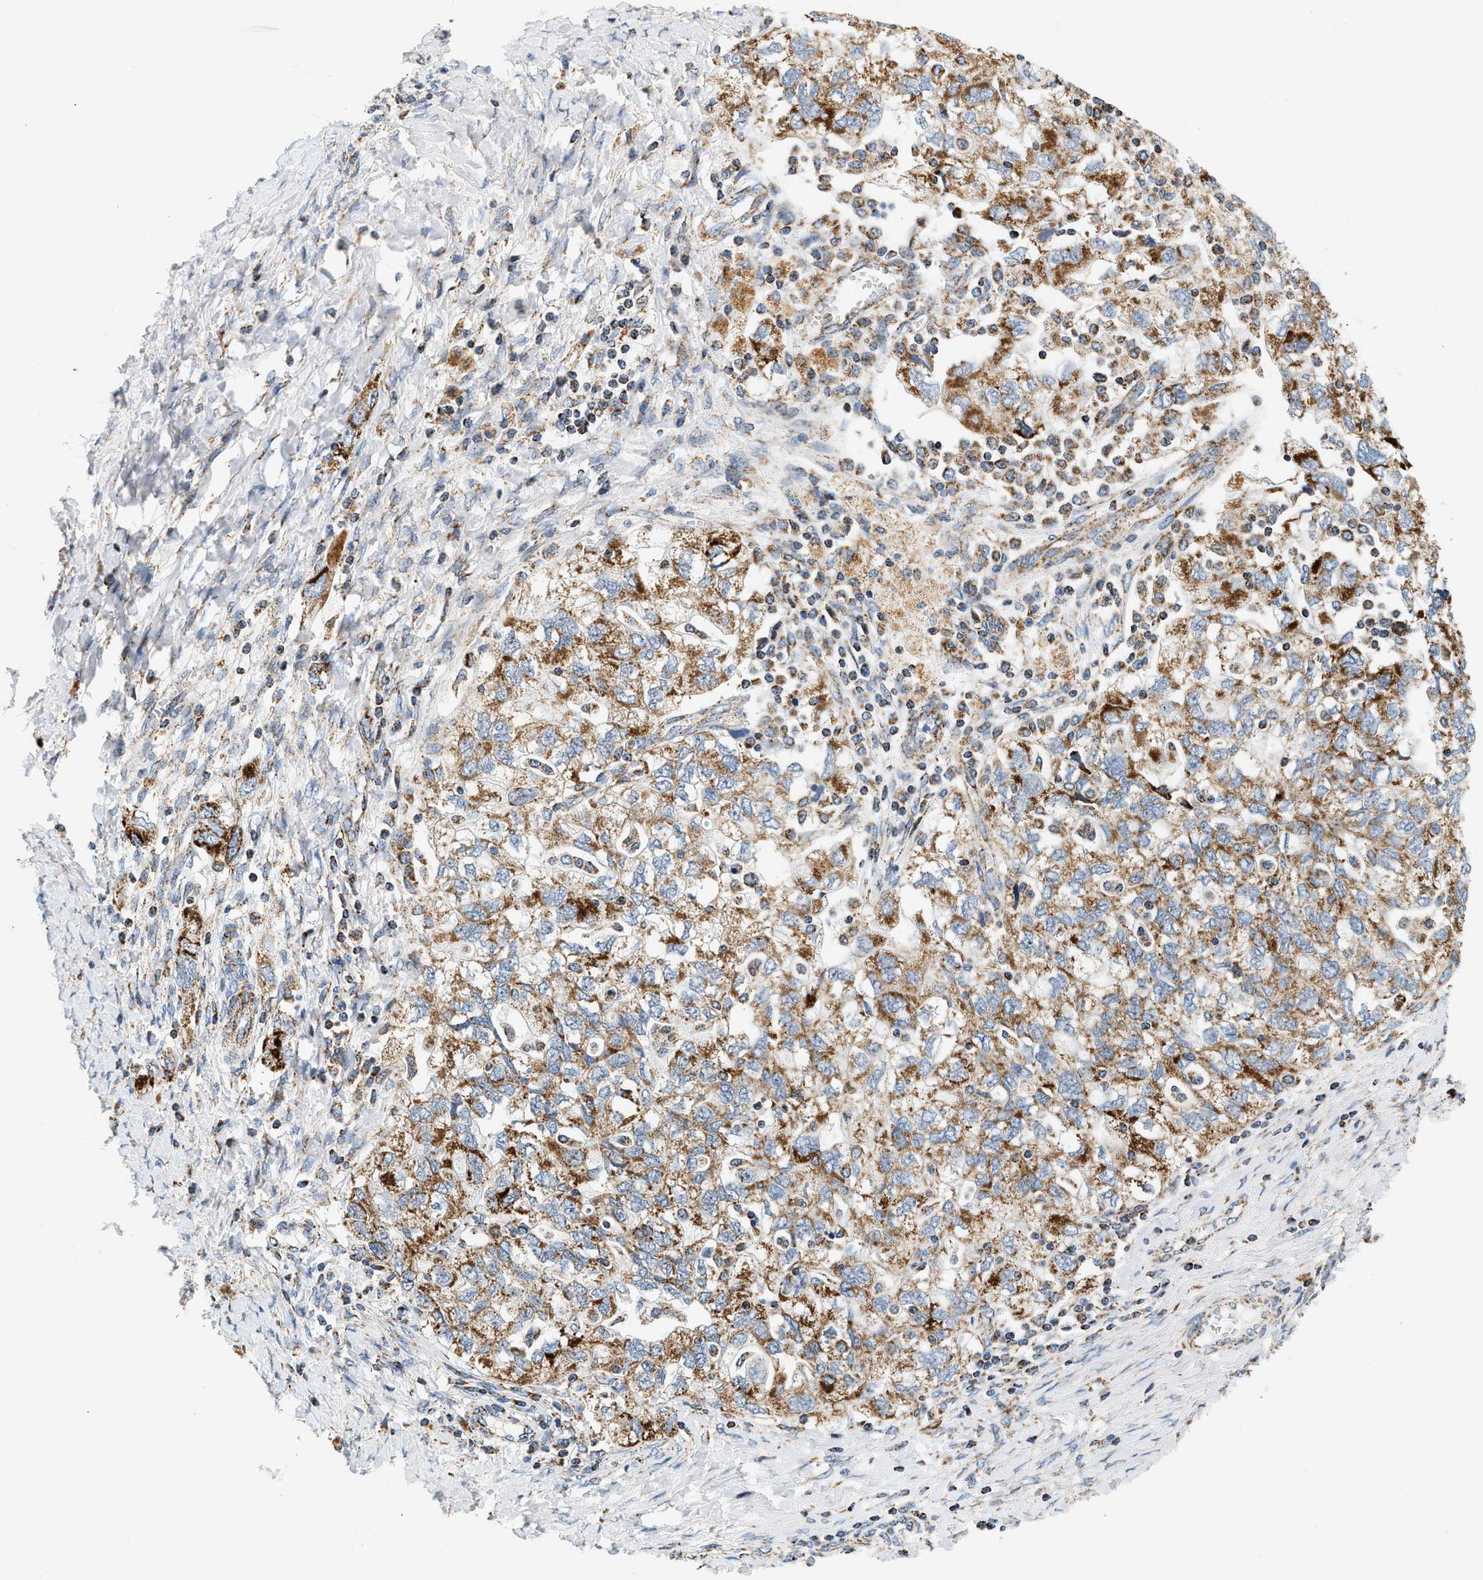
{"staining": {"intensity": "strong", "quantity": ">75%", "location": "cytoplasmic/membranous"}, "tissue": "ovarian cancer", "cell_type": "Tumor cells", "image_type": "cancer", "snomed": [{"axis": "morphology", "description": "Carcinoma, NOS"}, {"axis": "morphology", "description": "Cystadenocarcinoma, serous, NOS"}, {"axis": "topography", "description": "Ovary"}], "caption": "IHC of human ovarian serous cystadenocarcinoma shows high levels of strong cytoplasmic/membranous staining in about >75% of tumor cells.", "gene": "PDE1A", "patient": {"sex": "female", "age": 69}}